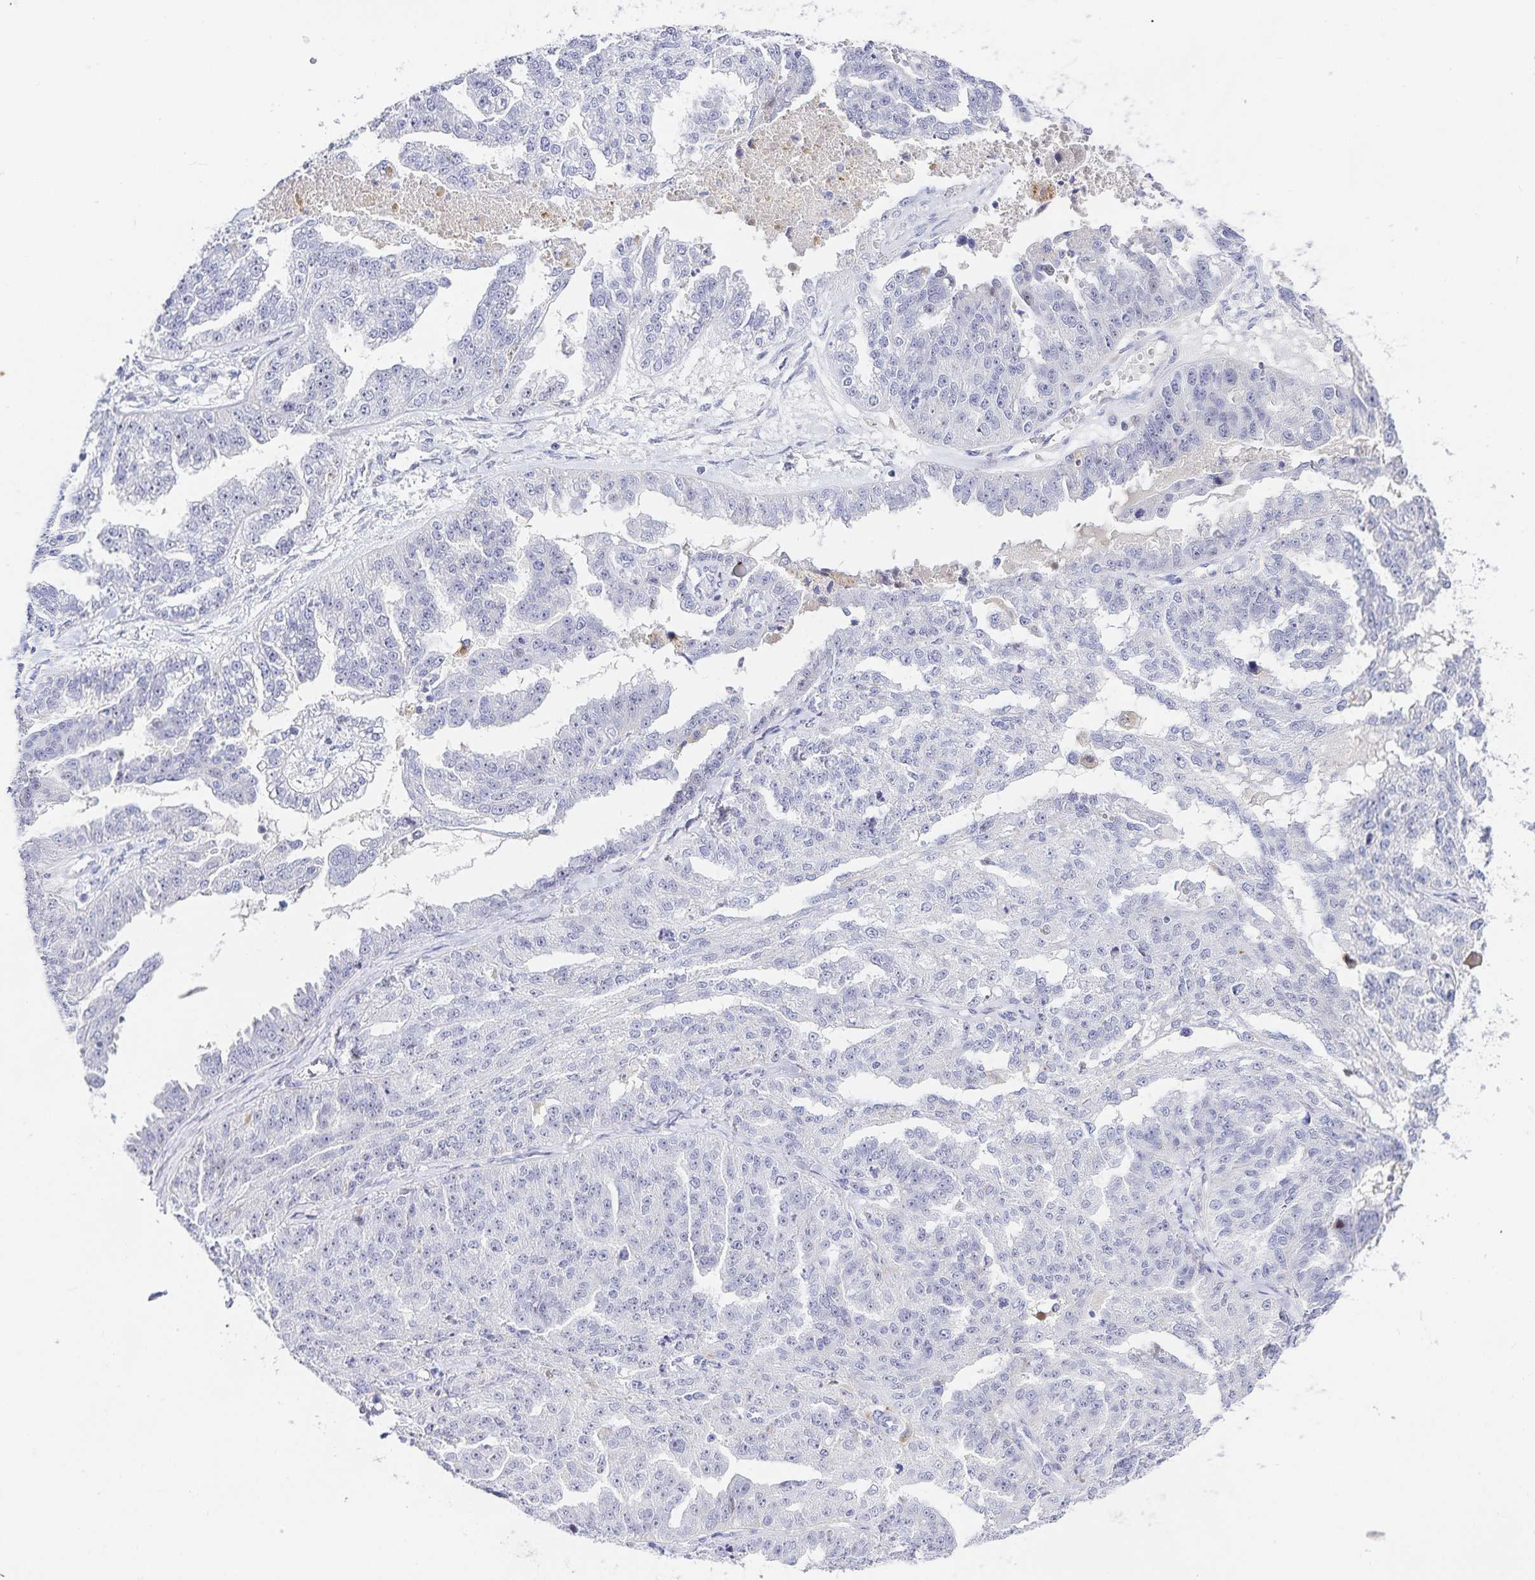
{"staining": {"intensity": "negative", "quantity": "none", "location": "none"}, "tissue": "ovarian cancer", "cell_type": "Tumor cells", "image_type": "cancer", "snomed": [{"axis": "morphology", "description": "Cystadenocarcinoma, serous, NOS"}, {"axis": "topography", "description": "Ovary"}], "caption": "Protein analysis of ovarian cancer demonstrates no significant positivity in tumor cells.", "gene": "KBTBD13", "patient": {"sex": "female", "age": 58}}